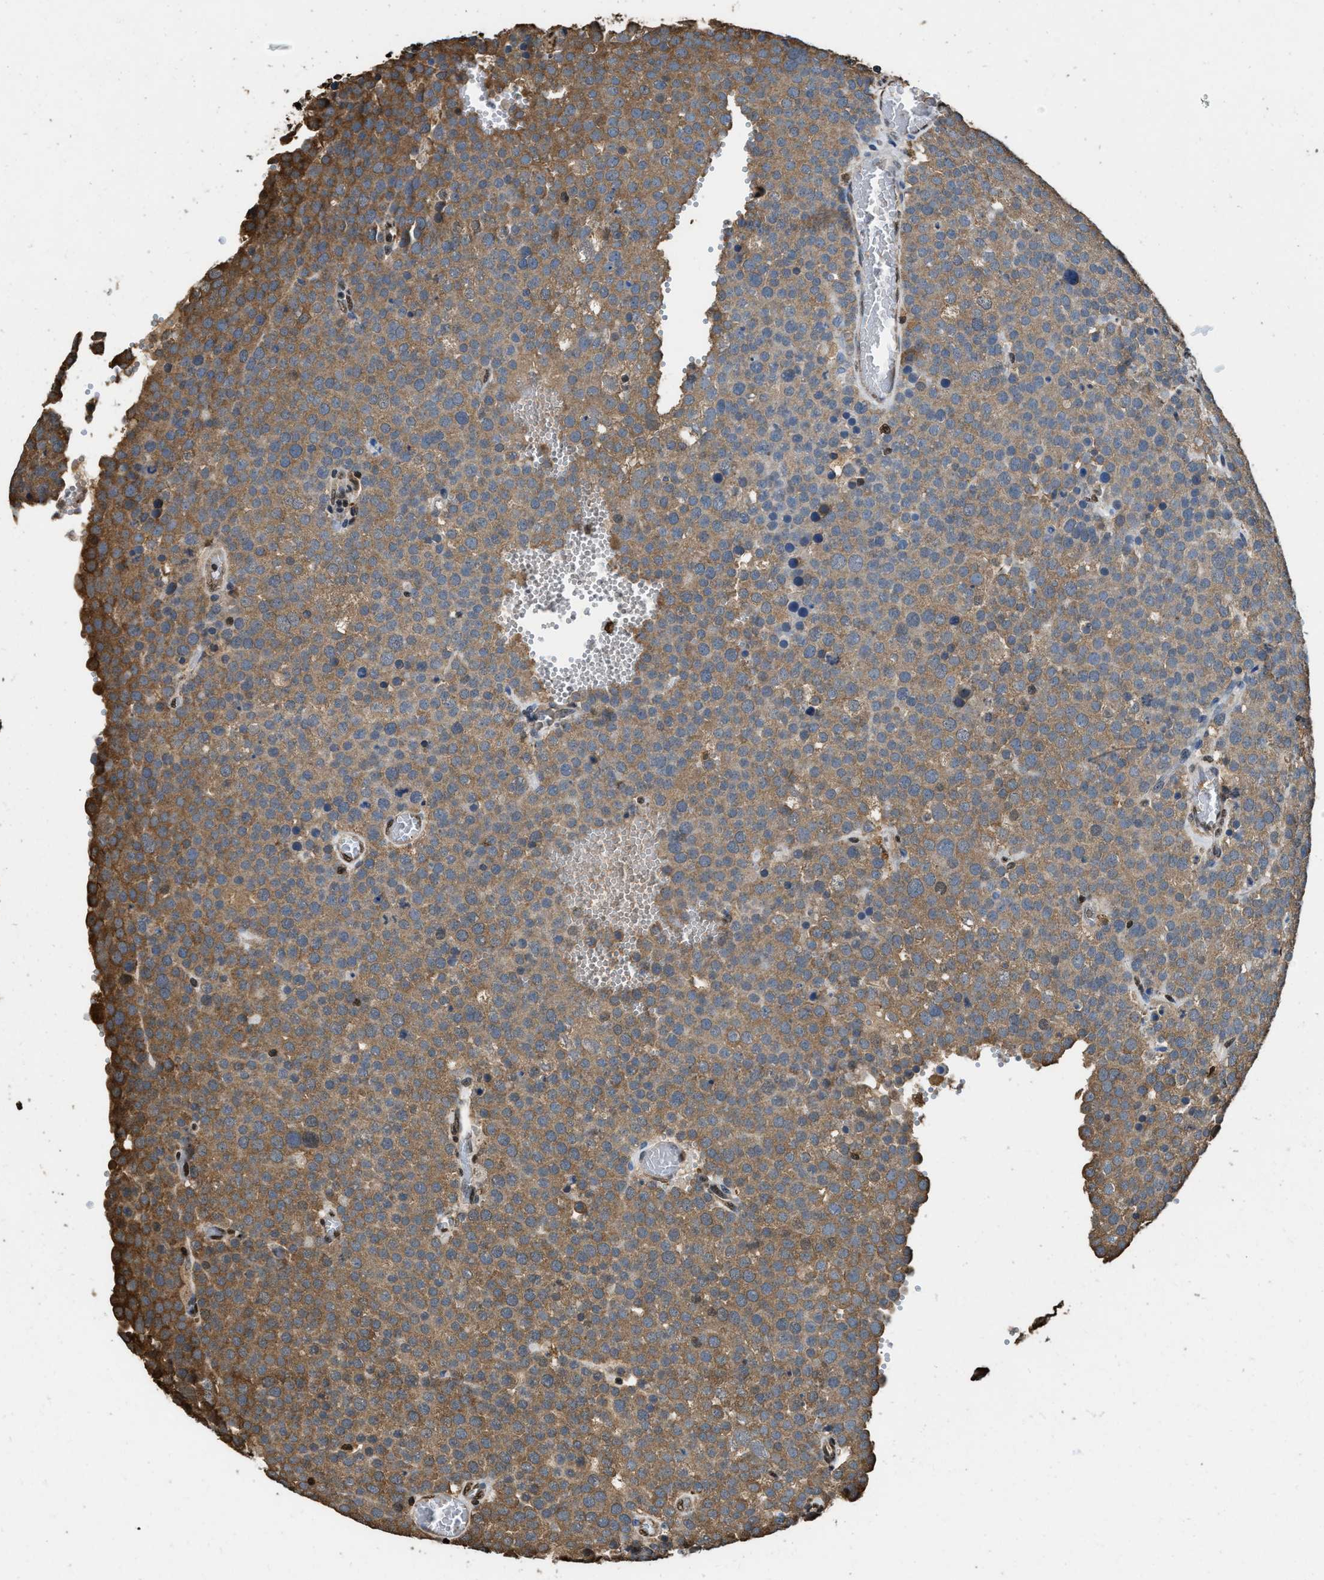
{"staining": {"intensity": "moderate", "quantity": ">75%", "location": "cytoplasmic/membranous"}, "tissue": "testis cancer", "cell_type": "Tumor cells", "image_type": "cancer", "snomed": [{"axis": "morphology", "description": "Normal tissue, NOS"}, {"axis": "morphology", "description": "Seminoma, NOS"}, {"axis": "topography", "description": "Testis"}], "caption": "Approximately >75% of tumor cells in testis cancer (seminoma) demonstrate moderate cytoplasmic/membranous protein positivity as visualized by brown immunohistochemical staining.", "gene": "GAPDH", "patient": {"sex": "male", "age": 71}}